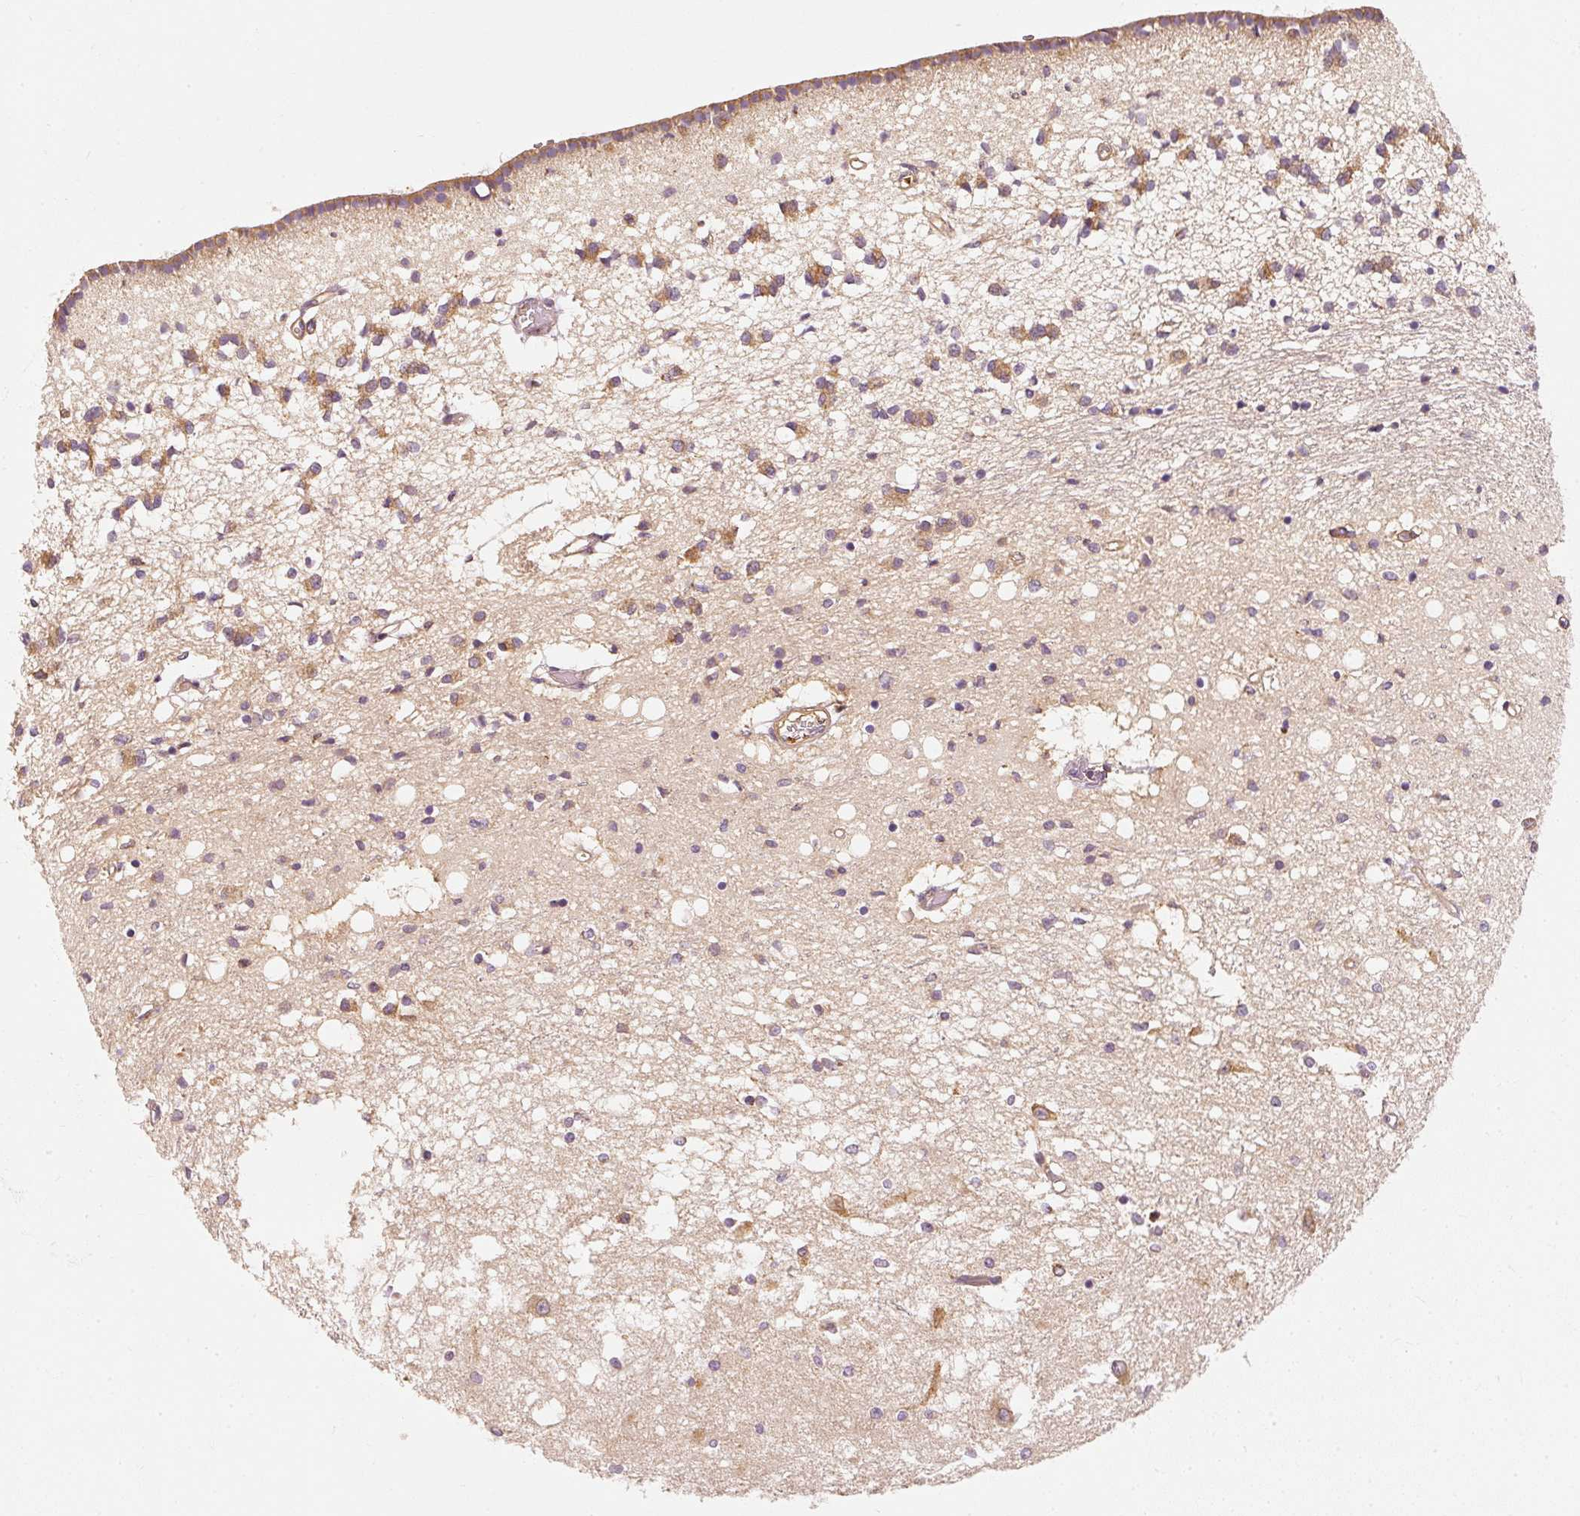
{"staining": {"intensity": "moderate", "quantity": ">75%", "location": "cytoplasmic/membranous"}, "tissue": "caudate", "cell_type": "Glial cells", "image_type": "normal", "snomed": [{"axis": "morphology", "description": "Normal tissue, NOS"}, {"axis": "topography", "description": "Lateral ventricle wall"}], "caption": "Glial cells show medium levels of moderate cytoplasmic/membranous staining in approximately >75% of cells in unremarkable human caudate. (DAB IHC, brown staining for protein, blue staining for nuclei).", "gene": "TOMM40", "patient": {"sex": "male", "age": 70}}